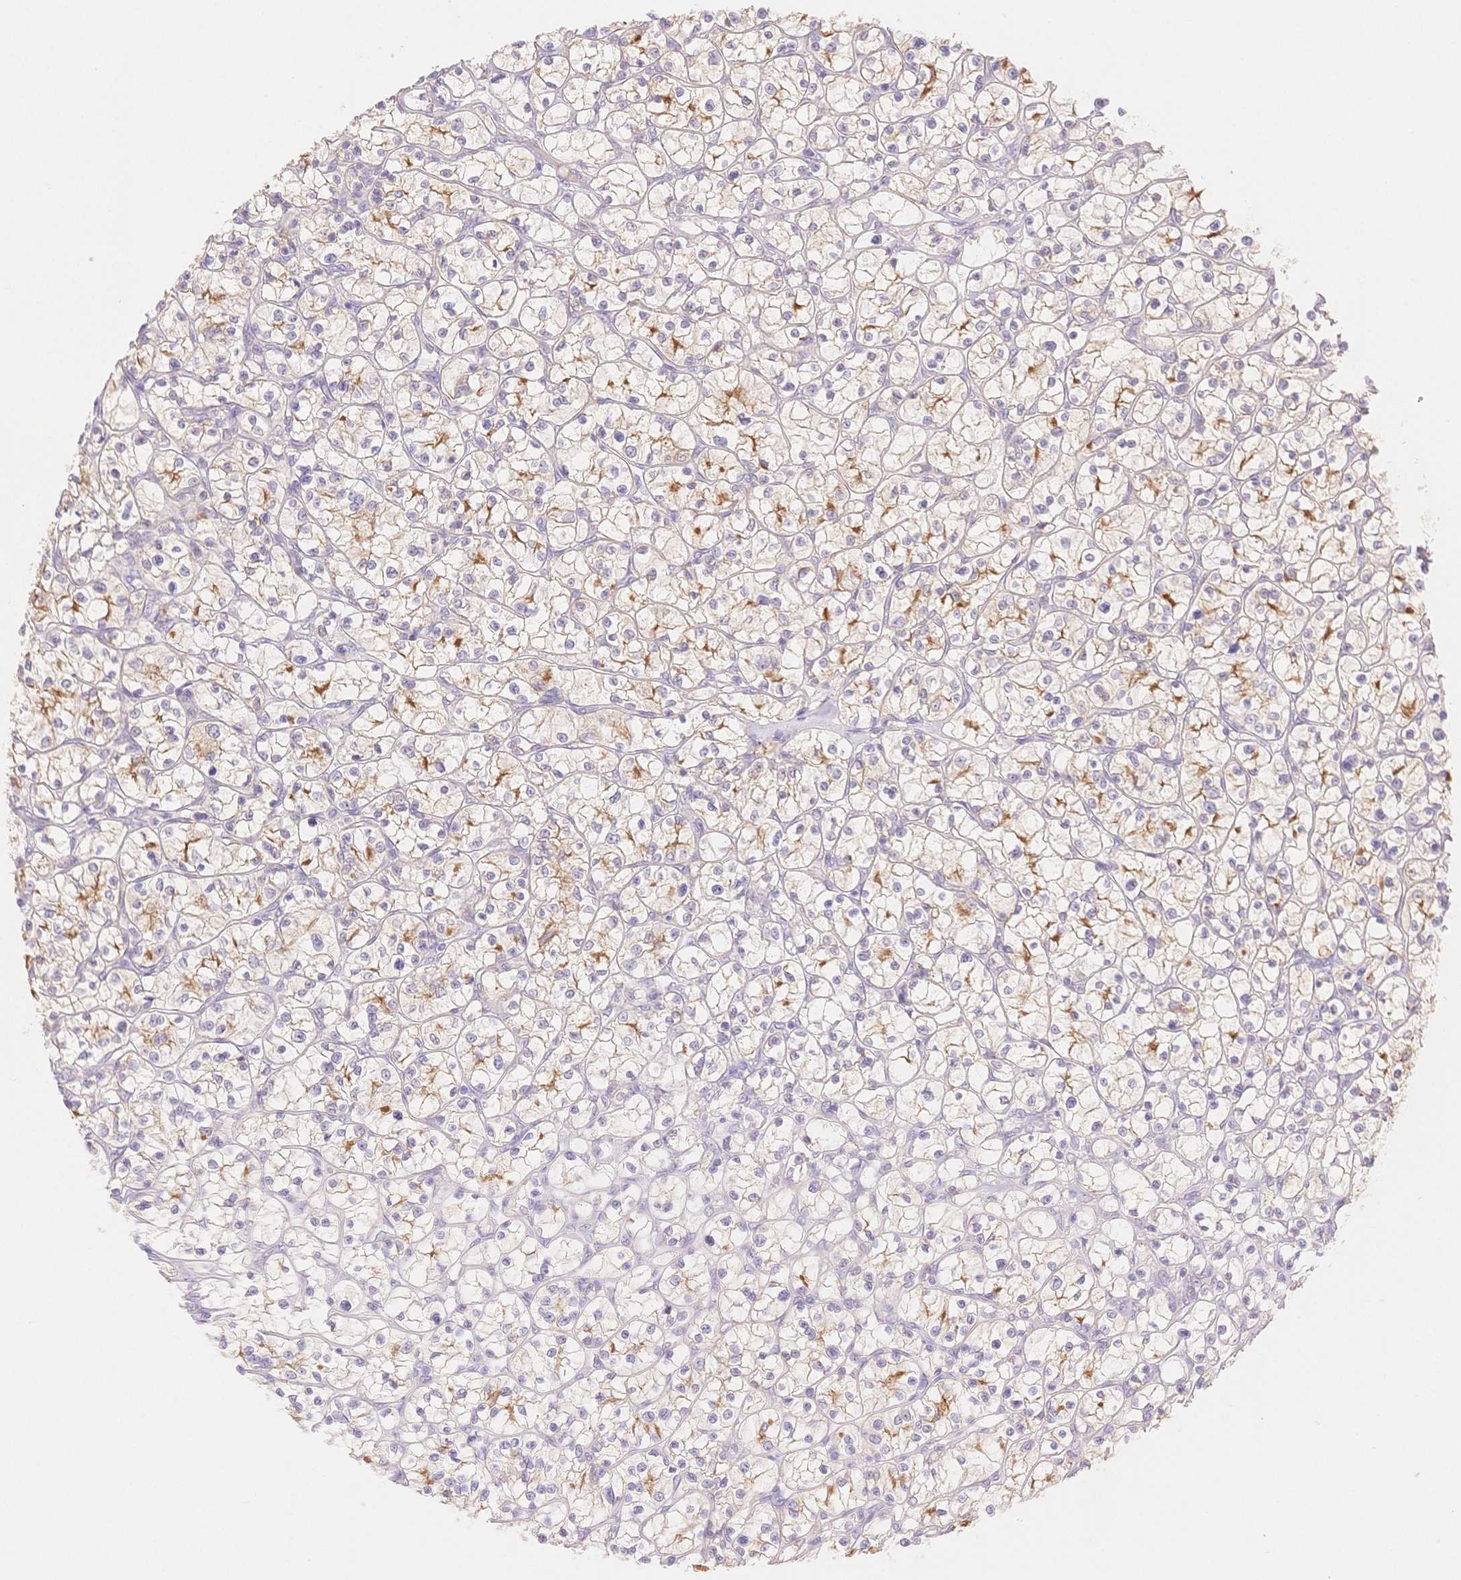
{"staining": {"intensity": "moderate", "quantity": "25%-75%", "location": "cytoplasmic/membranous"}, "tissue": "renal cancer", "cell_type": "Tumor cells", "image_type": "cancer", "snomed": [{"axis": "morphology", "description": "Adenocarcinoma, NOS"}, {"axis": "topography", "description": "Kidney"}], "caption": "Renal adenocarcinoma stained with immunohistochemistry exhibits moderate cytoplasmic/membranous positivity in approximately 25%-75% of tumor cells.", "gene": "WDR54", "patient": {"sex": "female", "age": 64}}